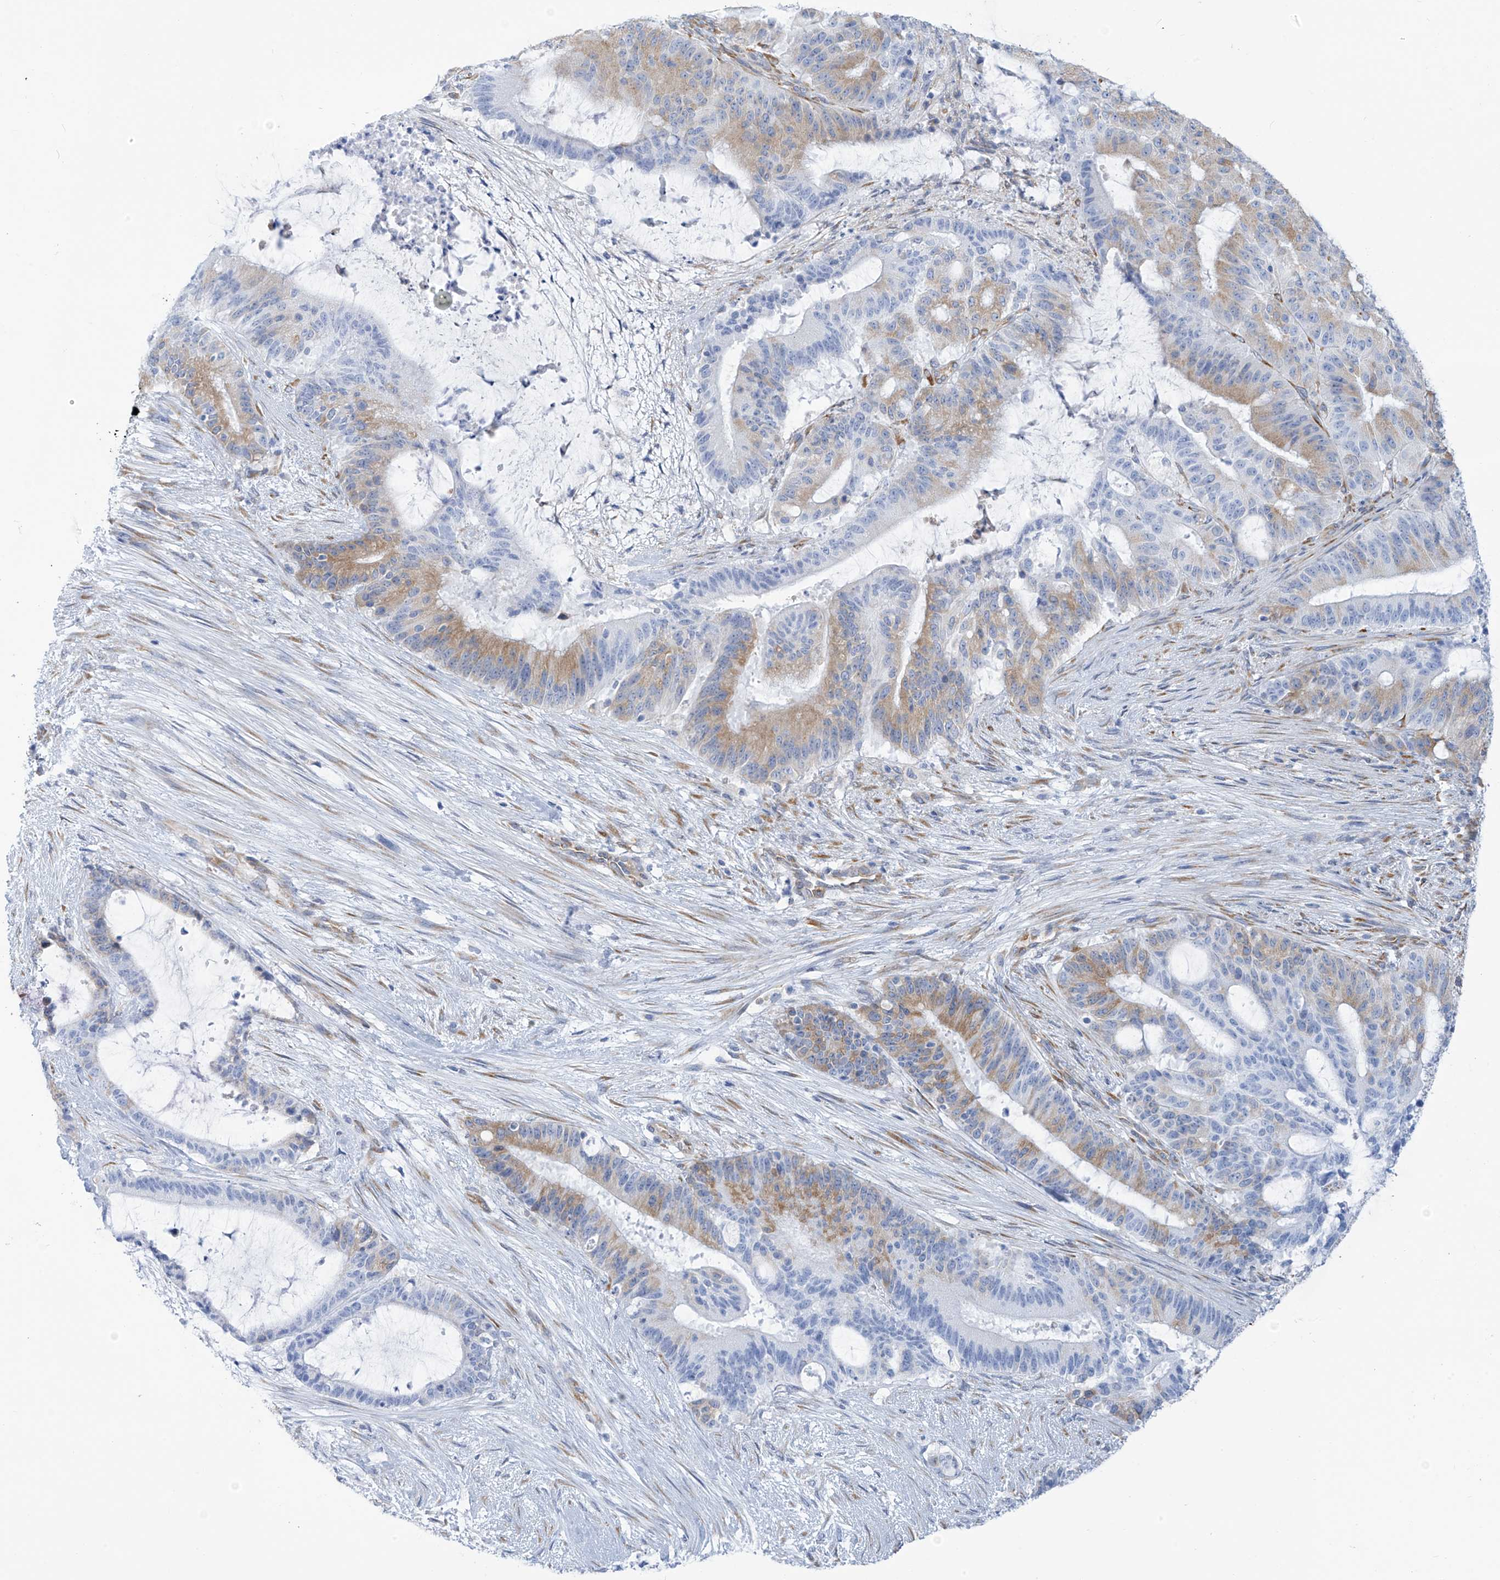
{"staining": {"intensity": "moderate", "quantity": "25%-75%", "location": "cytoplasmic/membranous"}, "tissue": "liver cancer", "cell_type": "Tumor cells", "image_type": "cancer", "snomed": [{"axis": "morphology", "description": "Normal tissue, NOS"}, {"axis": "morphology", "description": "Cholangiocarcinoma"}, {"axis": "topography", "description": "Liver"}, {"axis": "topography", "description": "Peripheral nerve tissue"}], "caption": "The photomicrograph exhibits staining of cholangiocarcinoma (liver), revealing moderate cytoplasmic/membranous protein positivity (brown color) within tumor cells.", "gene": "RCN2", "patient": {"sex": "female", "age": 73}}